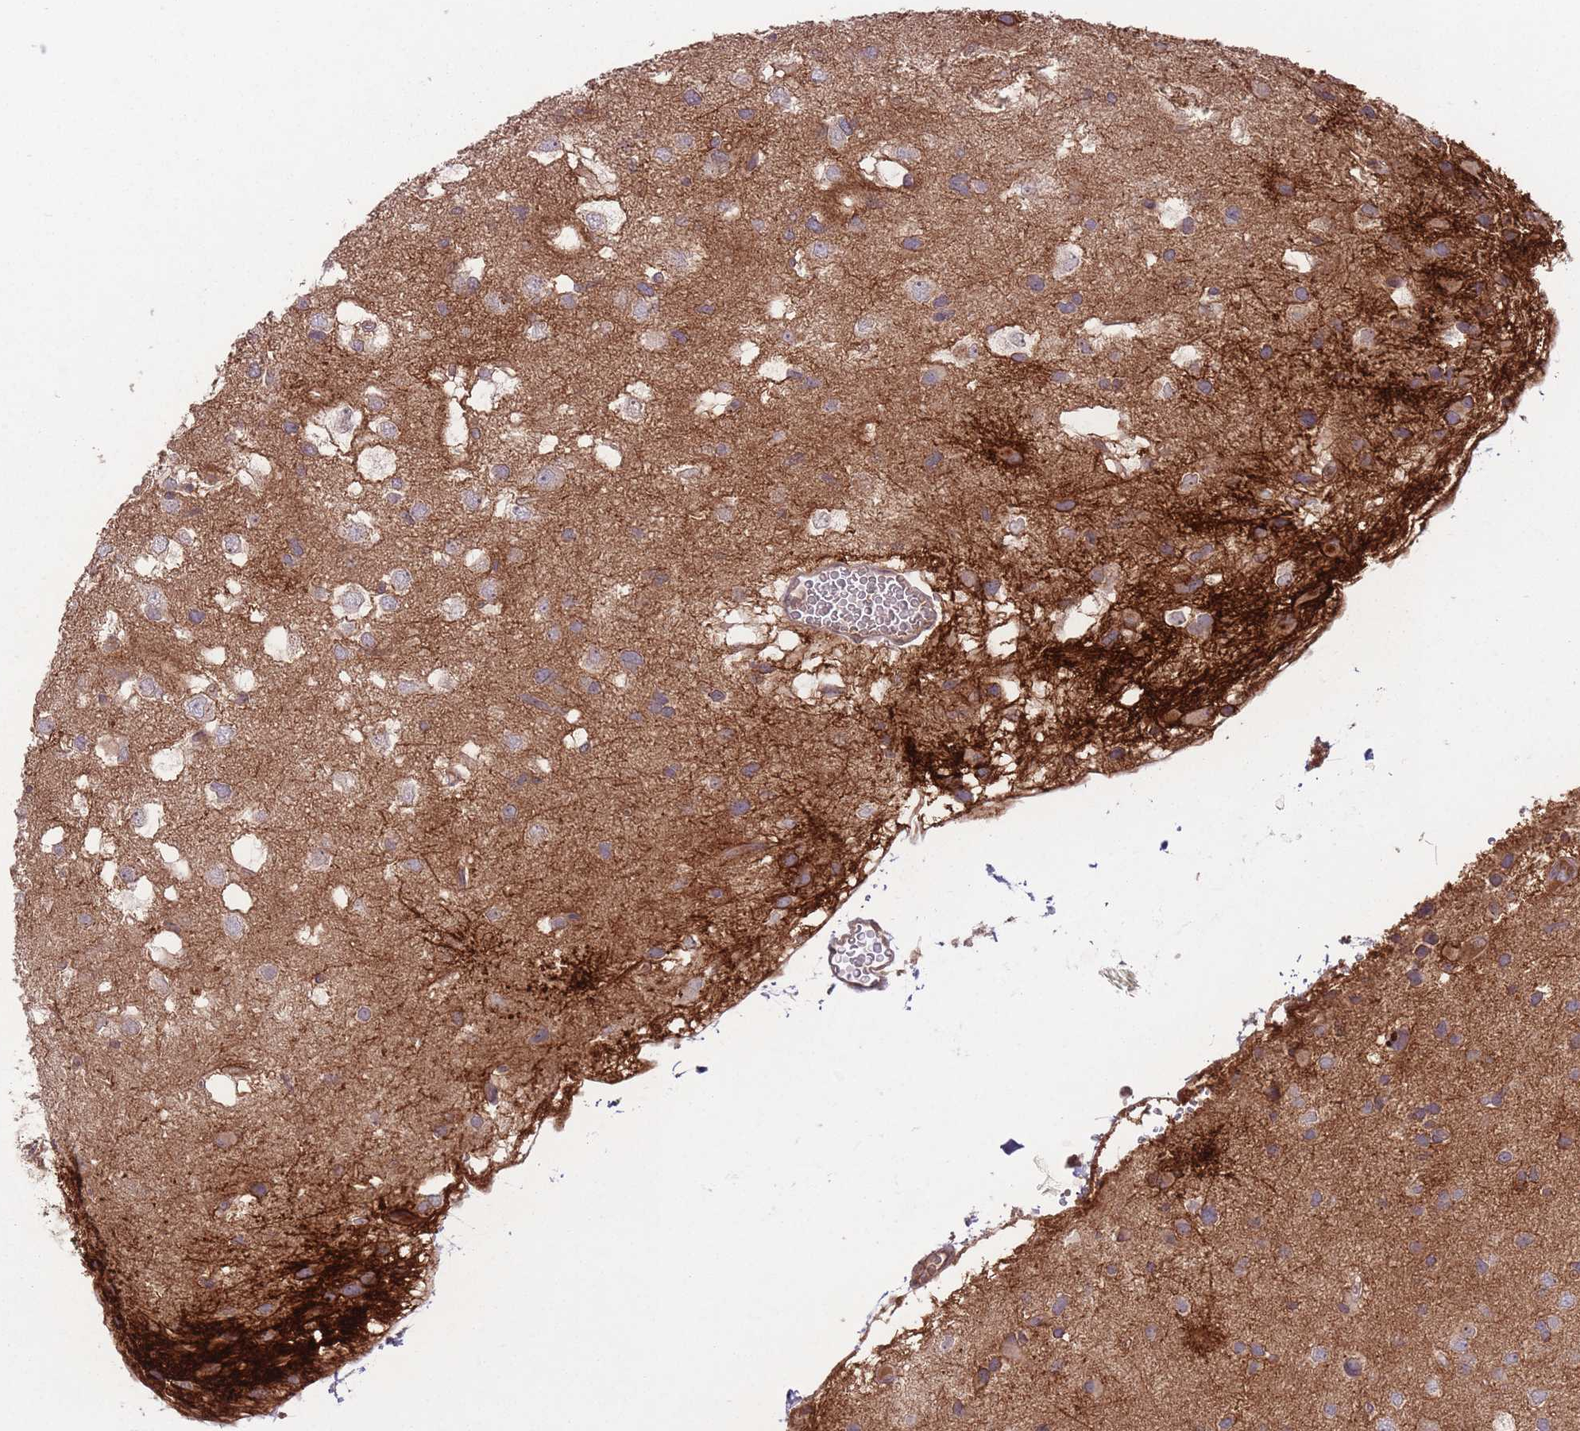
{"staining": {"intensity": "negative", "quantity": "none", "location": "none"}, "tissue": "glioma", "cell_type": "Tumor cells", "image_type": "cancer", "snomed": [{"axis": "morphology", "description": "Glioma, malignant, High grade"}, {"axis": "topography", "description": "Brain"}], "caption": "Glioma was stained to show a protein in brown. There is no significant expression in tumor cells. (DAB immunohistochemistry visualized using brightfield microscopy, high magnification).", "gene": "ADCYAP1R1", "patient": {"sex": "male", "age": 53}}